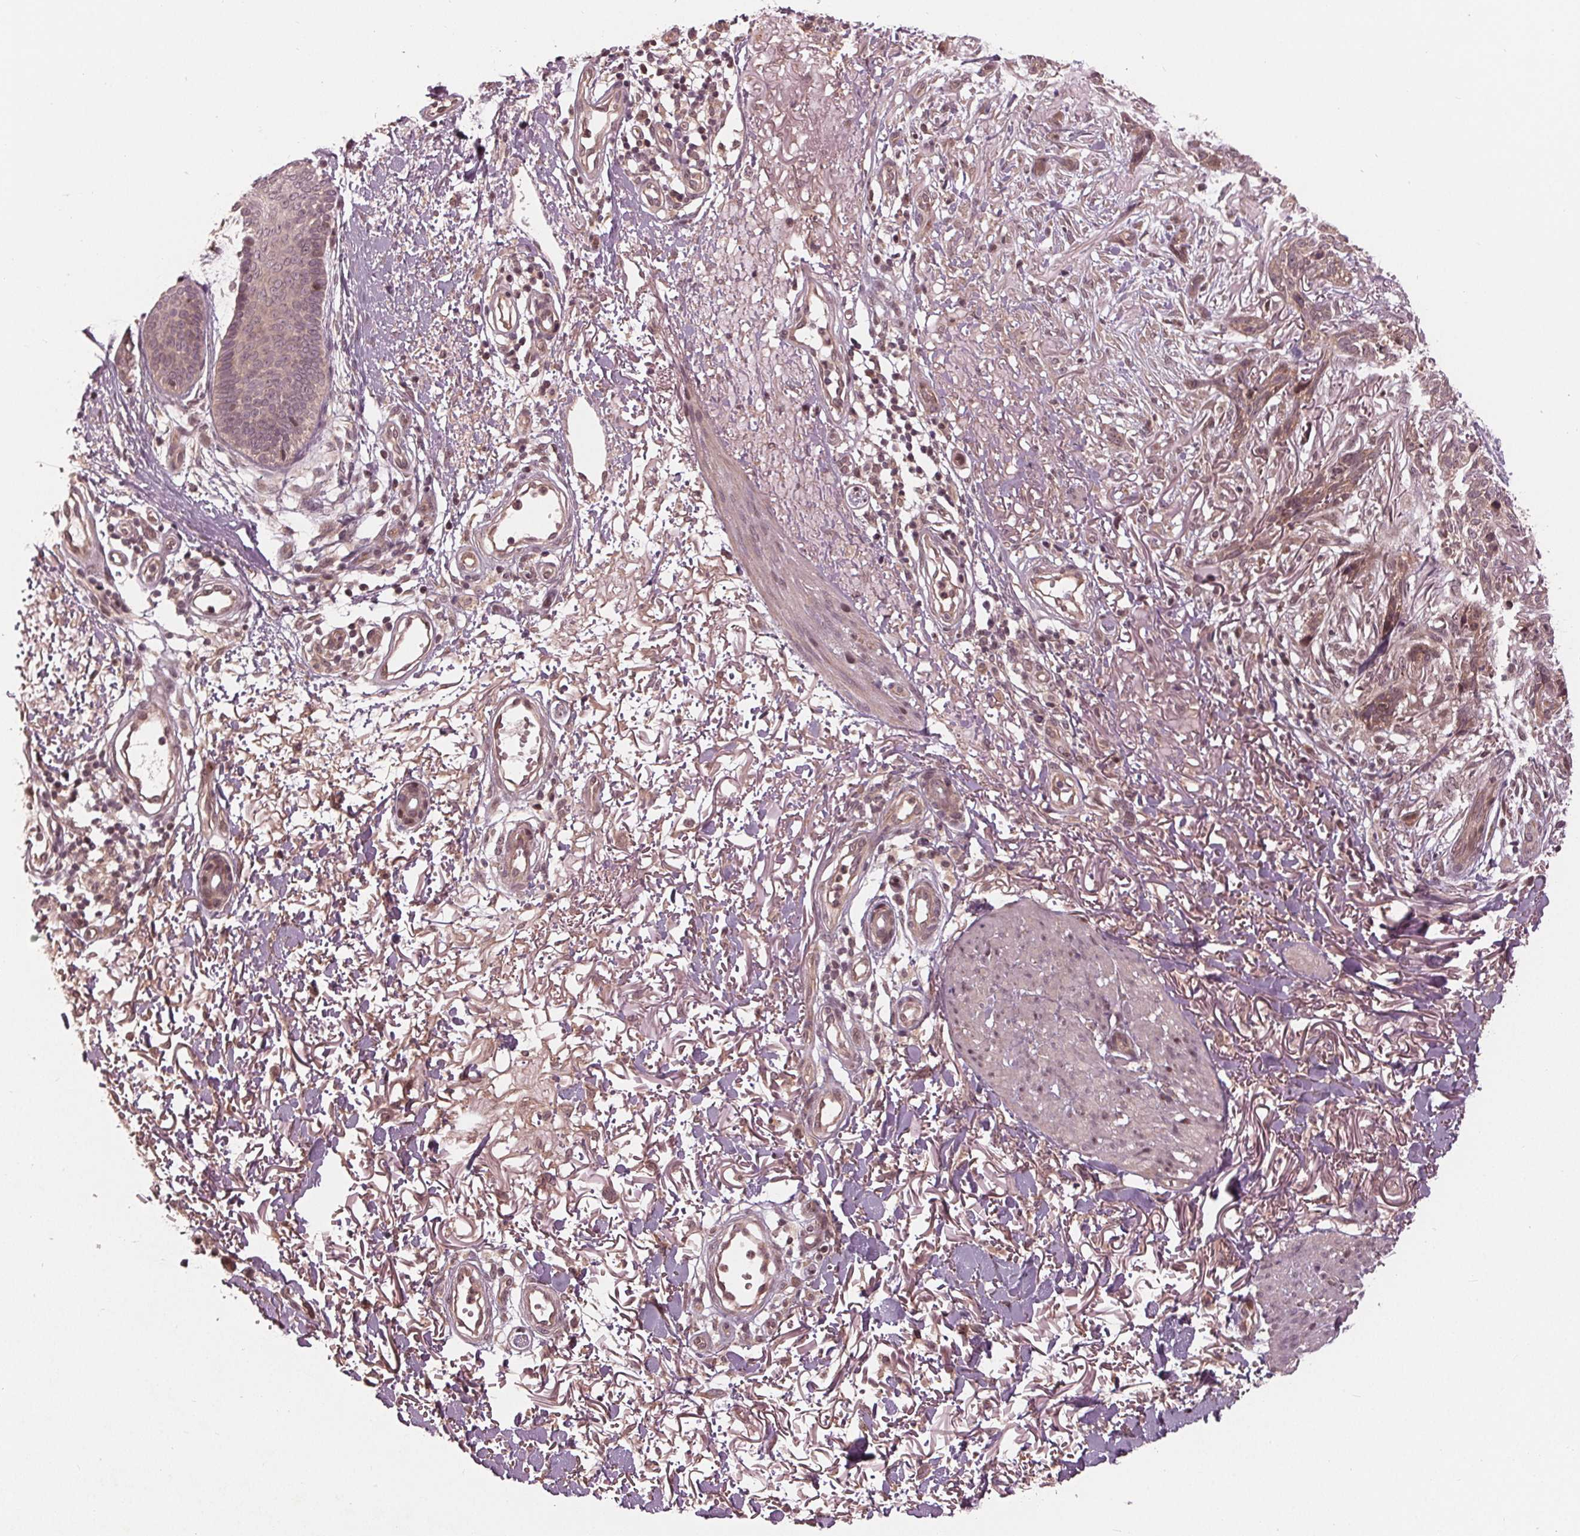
{"staining": {"intensity": "weak", "quantity": ">75%", "location": "cytoplasmic/membranous,nuclear"}, "tissue": "skin cancer", "cell_type": "Tumor cells", "image_type": "cancer", "snomed": [{"axis": "morphology", "description": "Basal cell carcinoma"}, {"axis": "topography", "description": "Skin"}], "caption": "Immunohistochemical staining of human skin cancer demonstrates low levels of weak cytoplasmic/membranous and nuclear protein positivity in approximately >75% of tumor cells.", "gene": "ZNF471", "patient": {"sex": "male", "age": 74}}